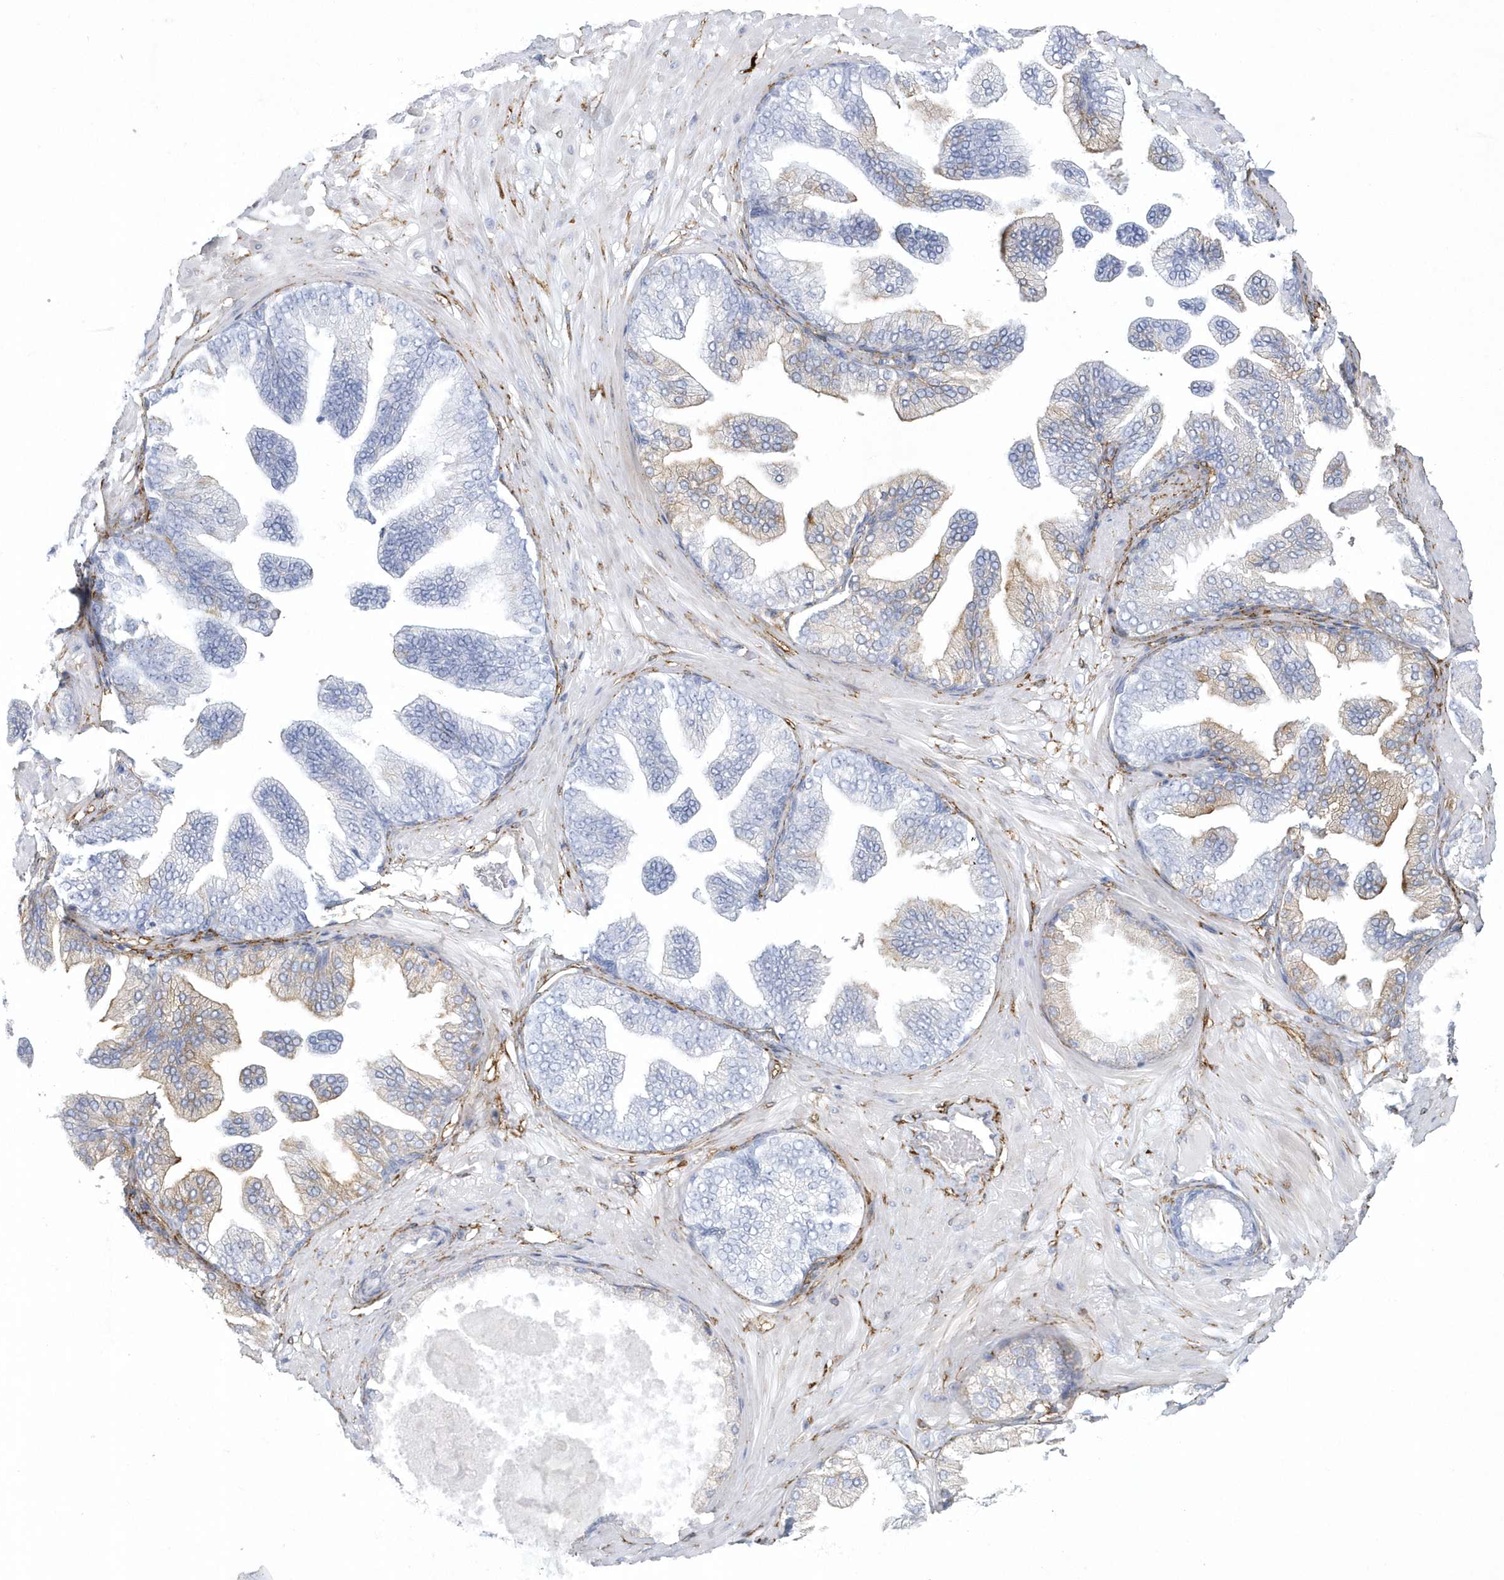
{"staining": {"intensity": "moderate", "quantity": "<25%", "location": "cytoplasmic/membranous"}, "tissue": "adipose tissue", "cell_type": "Adipocytes", "image_type": "normal", "snomed": [{"axis": "morphology", "description": "Normal tissue, NOS"}, {"axis": "morphology", "description": "Adenocarcinoma, Low grade"}, {"axis": "topography", "description": "Prostate"}, {"axis": "topography", "description": "Peripheral nerve tissue"}], "caption": "Benign adipose tissue was stained to show a protein in brown. There is low levels of moderate cytoplasmic/membranous positivity in about <25% of adipocytes.", "gene": "WDR27", "patient": {"sex": "male", "age": 63}}